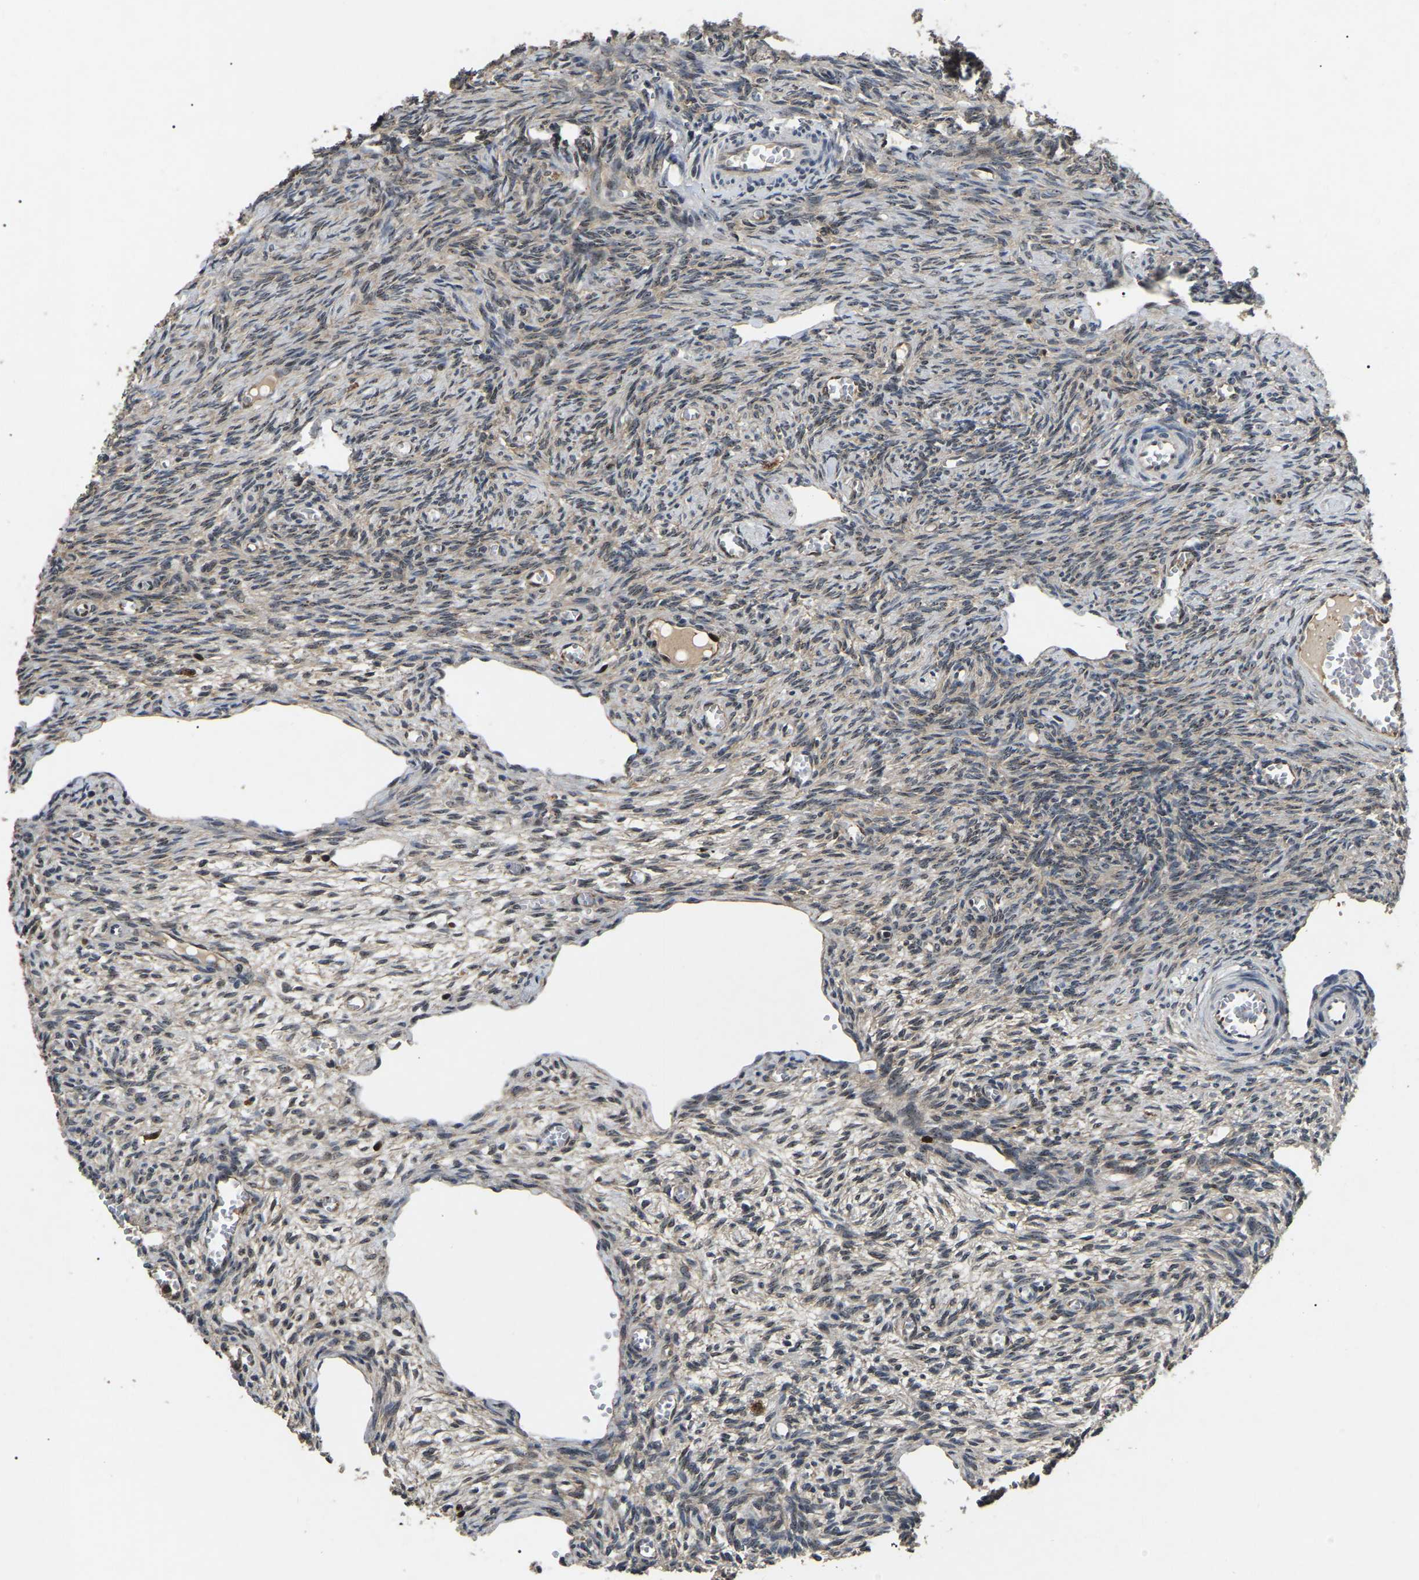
{"staining": {"intensity": "moderate", "quantity": "<25%", "location": "nuclear"}, "tissue": "ovary", "cell_type": "Ovarian stroma cells", "image_type": "normal", "snomed": [{"axis": "morphology", "description": "Normal tissue, NOS"}, {"axis": "topography", "description": "Ovary"}], "caption": "Immunohistochemistry of normal human ovary demonstrates low levels of moderate nuclear expression in approximately <25% of ovarian stroma cells. Ihc stains the protein of interest in brown and the nuclei are stained blue.", "gene": "RBM28", "patient": {"sex": "female", "age": 27}}